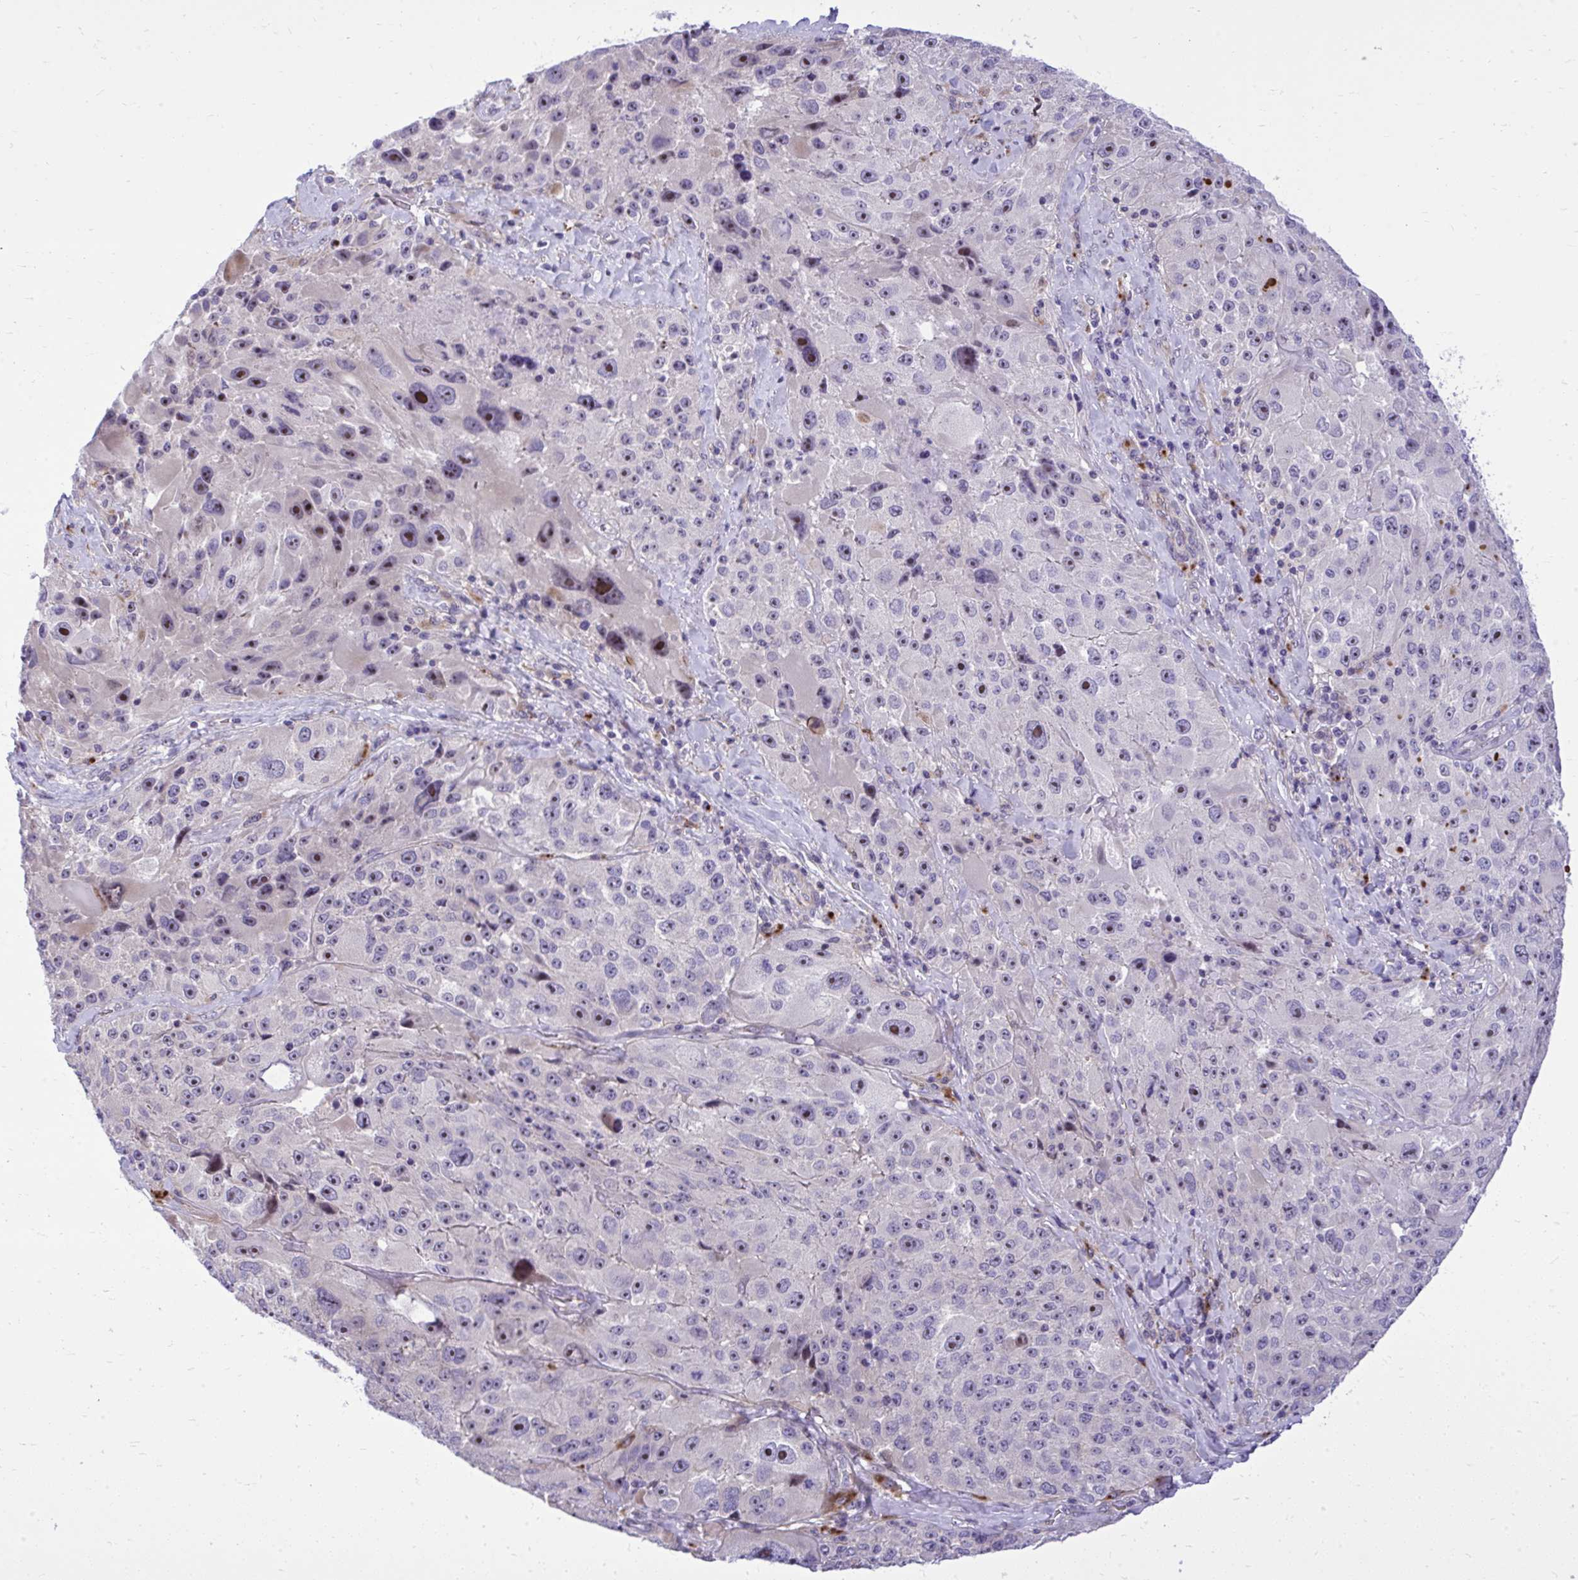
{"staining": {"intensity": "moderate", "quantity": "<25%", "location": "nuclear"}, "tissue": "melanoma", "cell_type": "Tumor cells", "image_type": "cancer", "snomed": [{"axis": "morphology", "description": "Malignant melanoma, Metastatic site"}, {"axis": "topography", "description": "Lymph node"}], "caption": "Protein expression by immunohistochemistry (IHC) demonstrates moderate nuclear staining in approximately <25% of tumor cells in malignant melanoma (metastatic site).", "gene": "GRK4", "patient": {"sex": "male", "age": 62}}